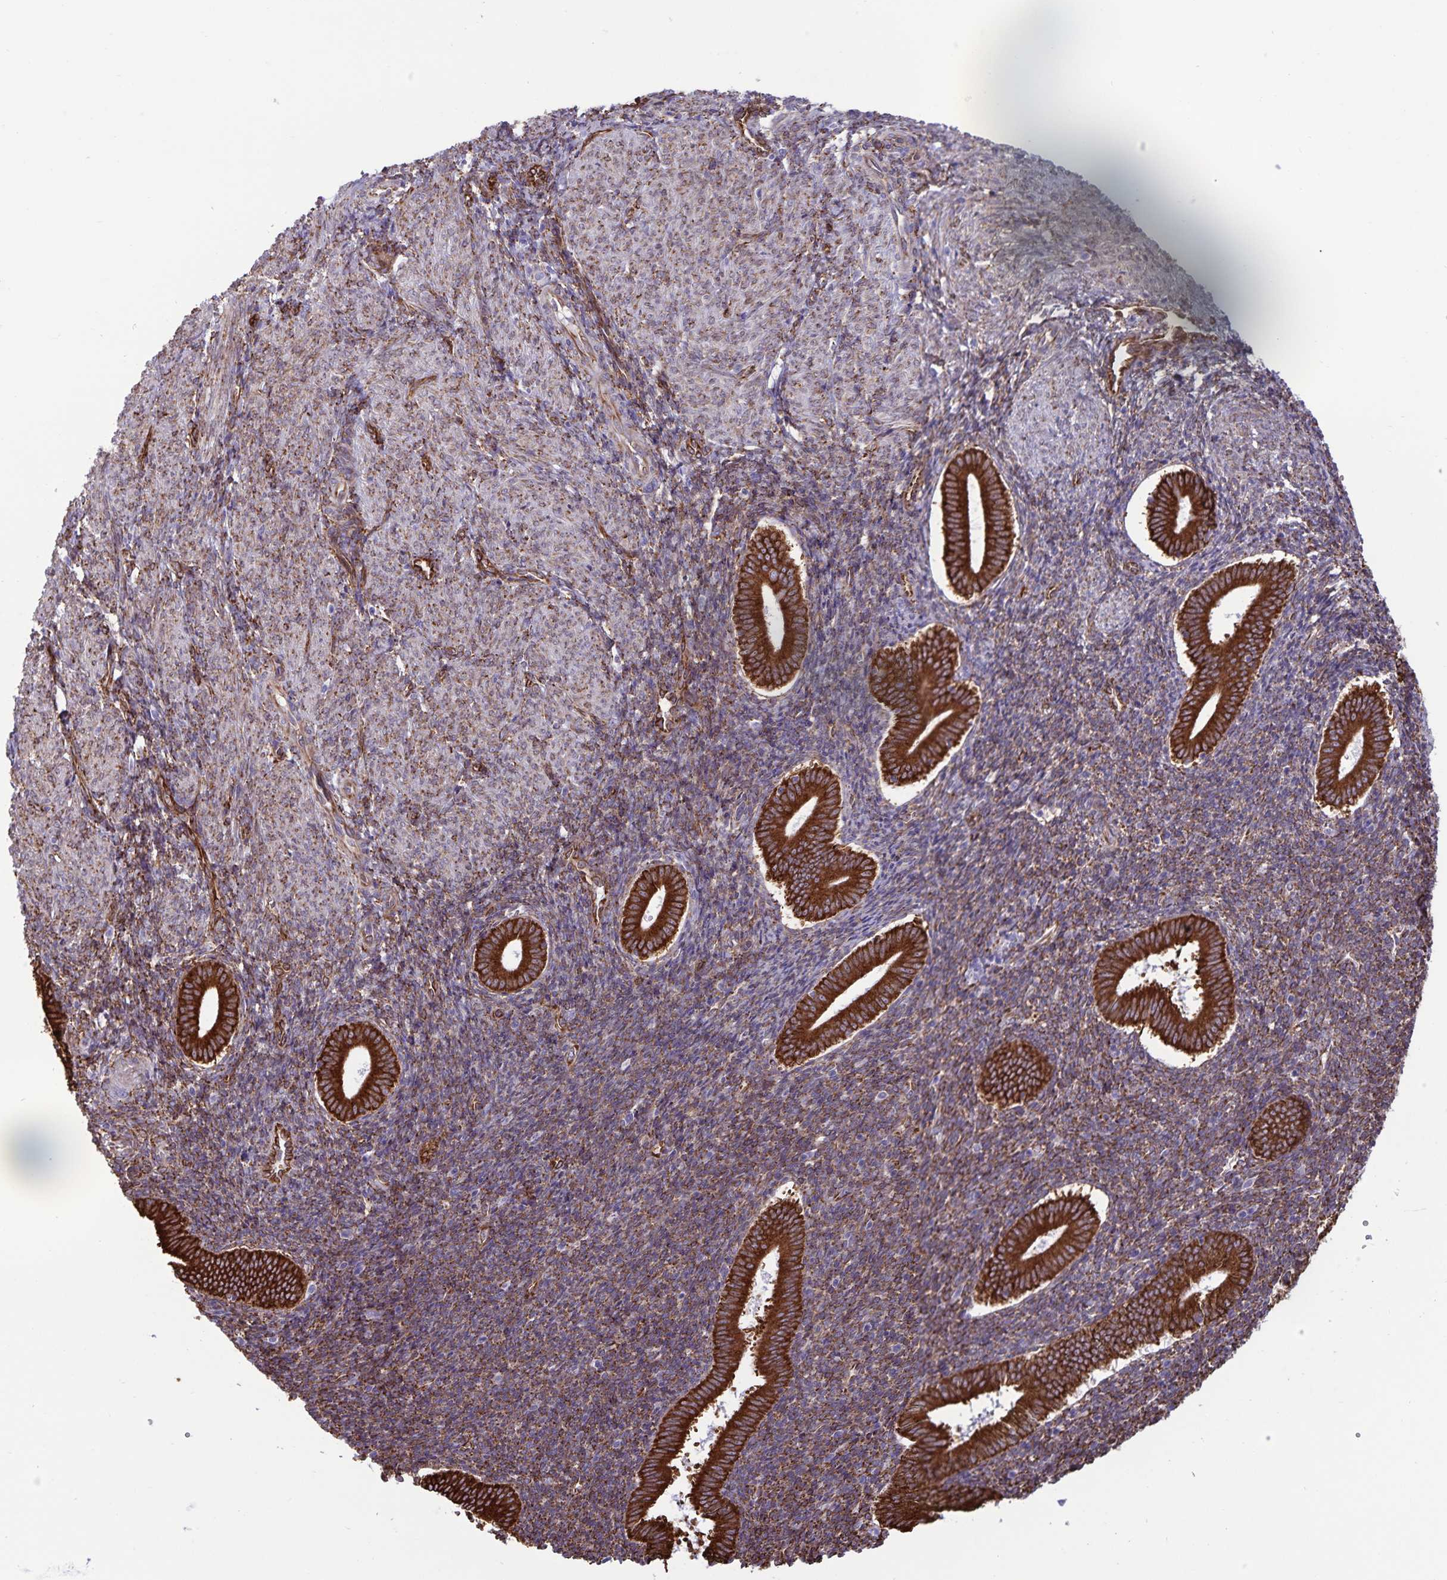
{"staining": {"intensity": "moderate", "quantity": "25%-75%", "location": "cytoplasmic/membranous"}, "tissue": "endometrium", "cell_type": "Cells in endometrial stroma", "image_type": "normal", "snomed": [{"axis": "morphology", "description": "Normal tissue, NOS"}, {"axis": "topography", "description": "Endometrium"}], "caption": "About 25%-75% of cells in endometrial stroma in normal endometrium display moderate cytoplasmic/membranous protein expression as visualized by brown immunohistochemical staining.", "gene": "RCN1", "patient": {"sex": "female", "age": 25}}